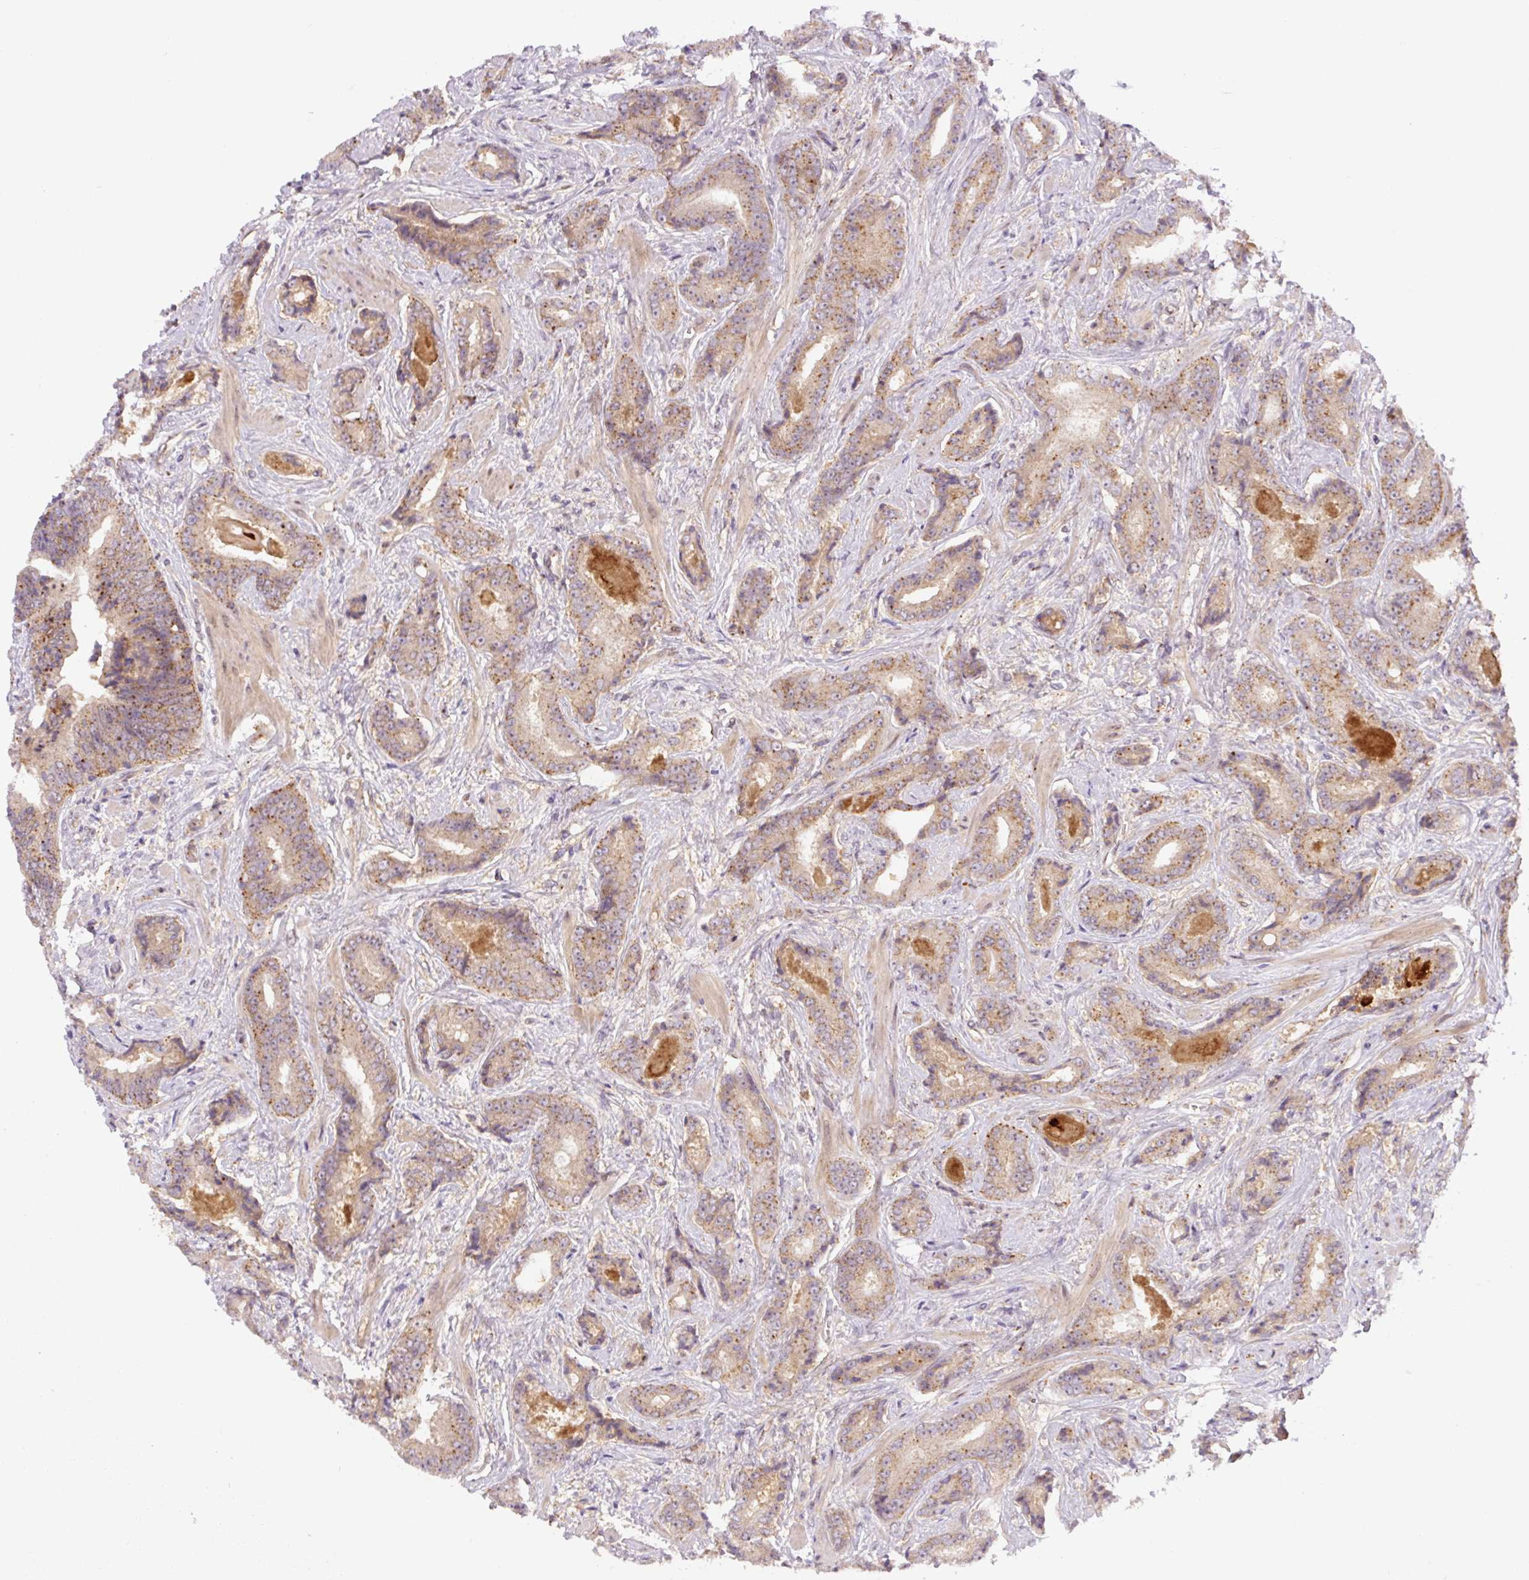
{"staining": {"intensity": "moderate", "quantity": "25%-75%", "location": "cytoplasmic/membranous"}, "tissue": "prostate cancer", "cell_type": "Tumor cells", "image_type": "cancer", "snomed": [{"axis": "morphology", "description": "Adenocarcinoma, Low grade"}, {"axis": "topography", "description": "Prostate"}], "caption": "Protein expression by immunohistochemistry demonstrates moderate cytoplasmic/membranous expression in about 25%-75% of tumor cells in prostate cancer (adenocarcinoma (low-grade)).", "gene": "ZSWIM7", "patient": {"sex": "male", "age": 62}}